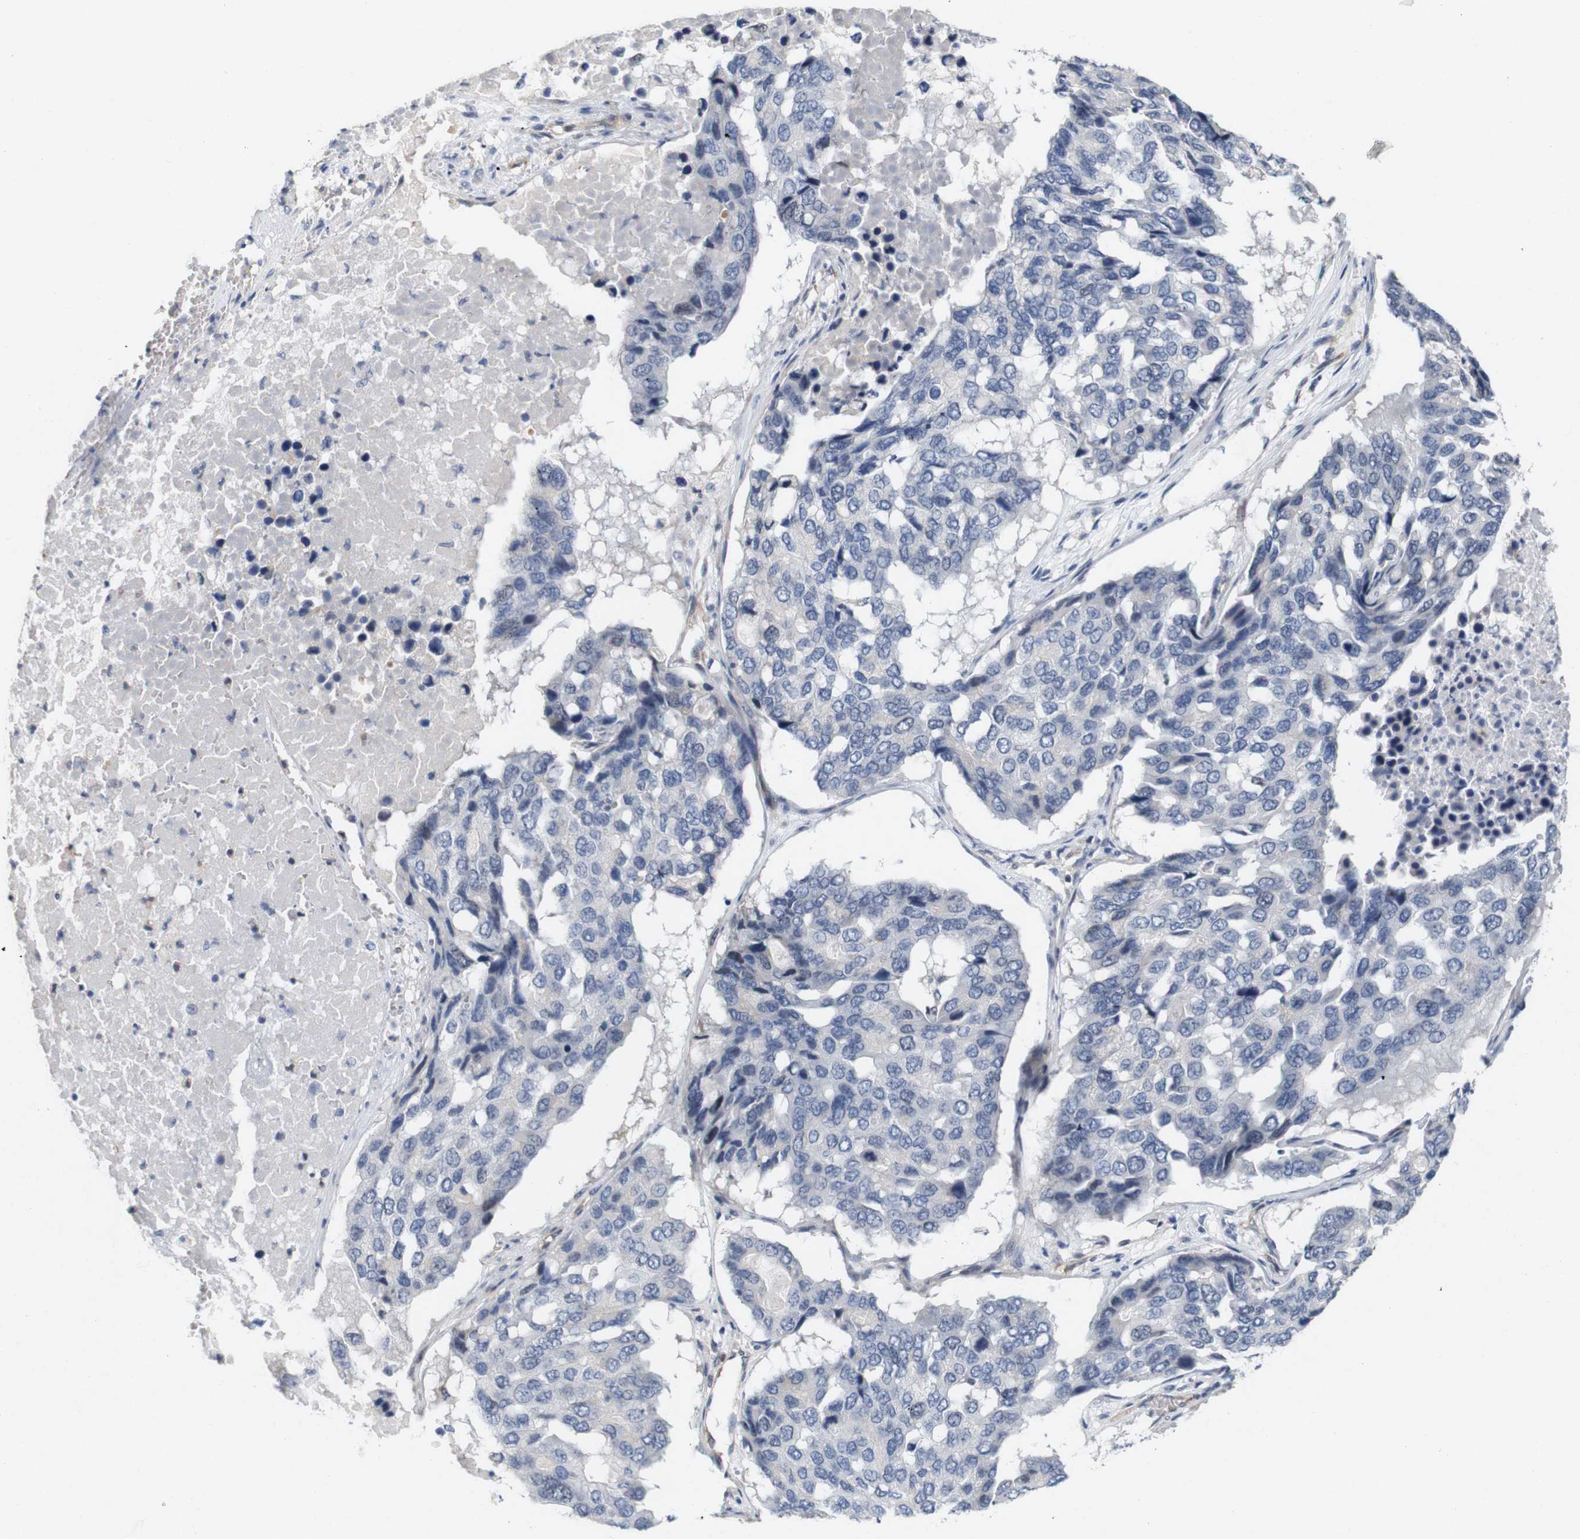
{"staining": {"intensity": "negative", "quantity": "none", "location": "none"}, "tissue": "pancreatic cancer", "cell_type": "Tumor cells", "image_type": "cancer", "snomed": [{"axis": "morphology", "description": "Adenocarcinoma, NOS"}, {"axis": "topography", "description": "Pancreas"}], "caption": "The IHC histopathology image has no significant expression in tumor cells of adenocarcinoma (pancreatic) tissue.", "gene": "CYB561", "patient": {"sex": "male", "age": 50}}